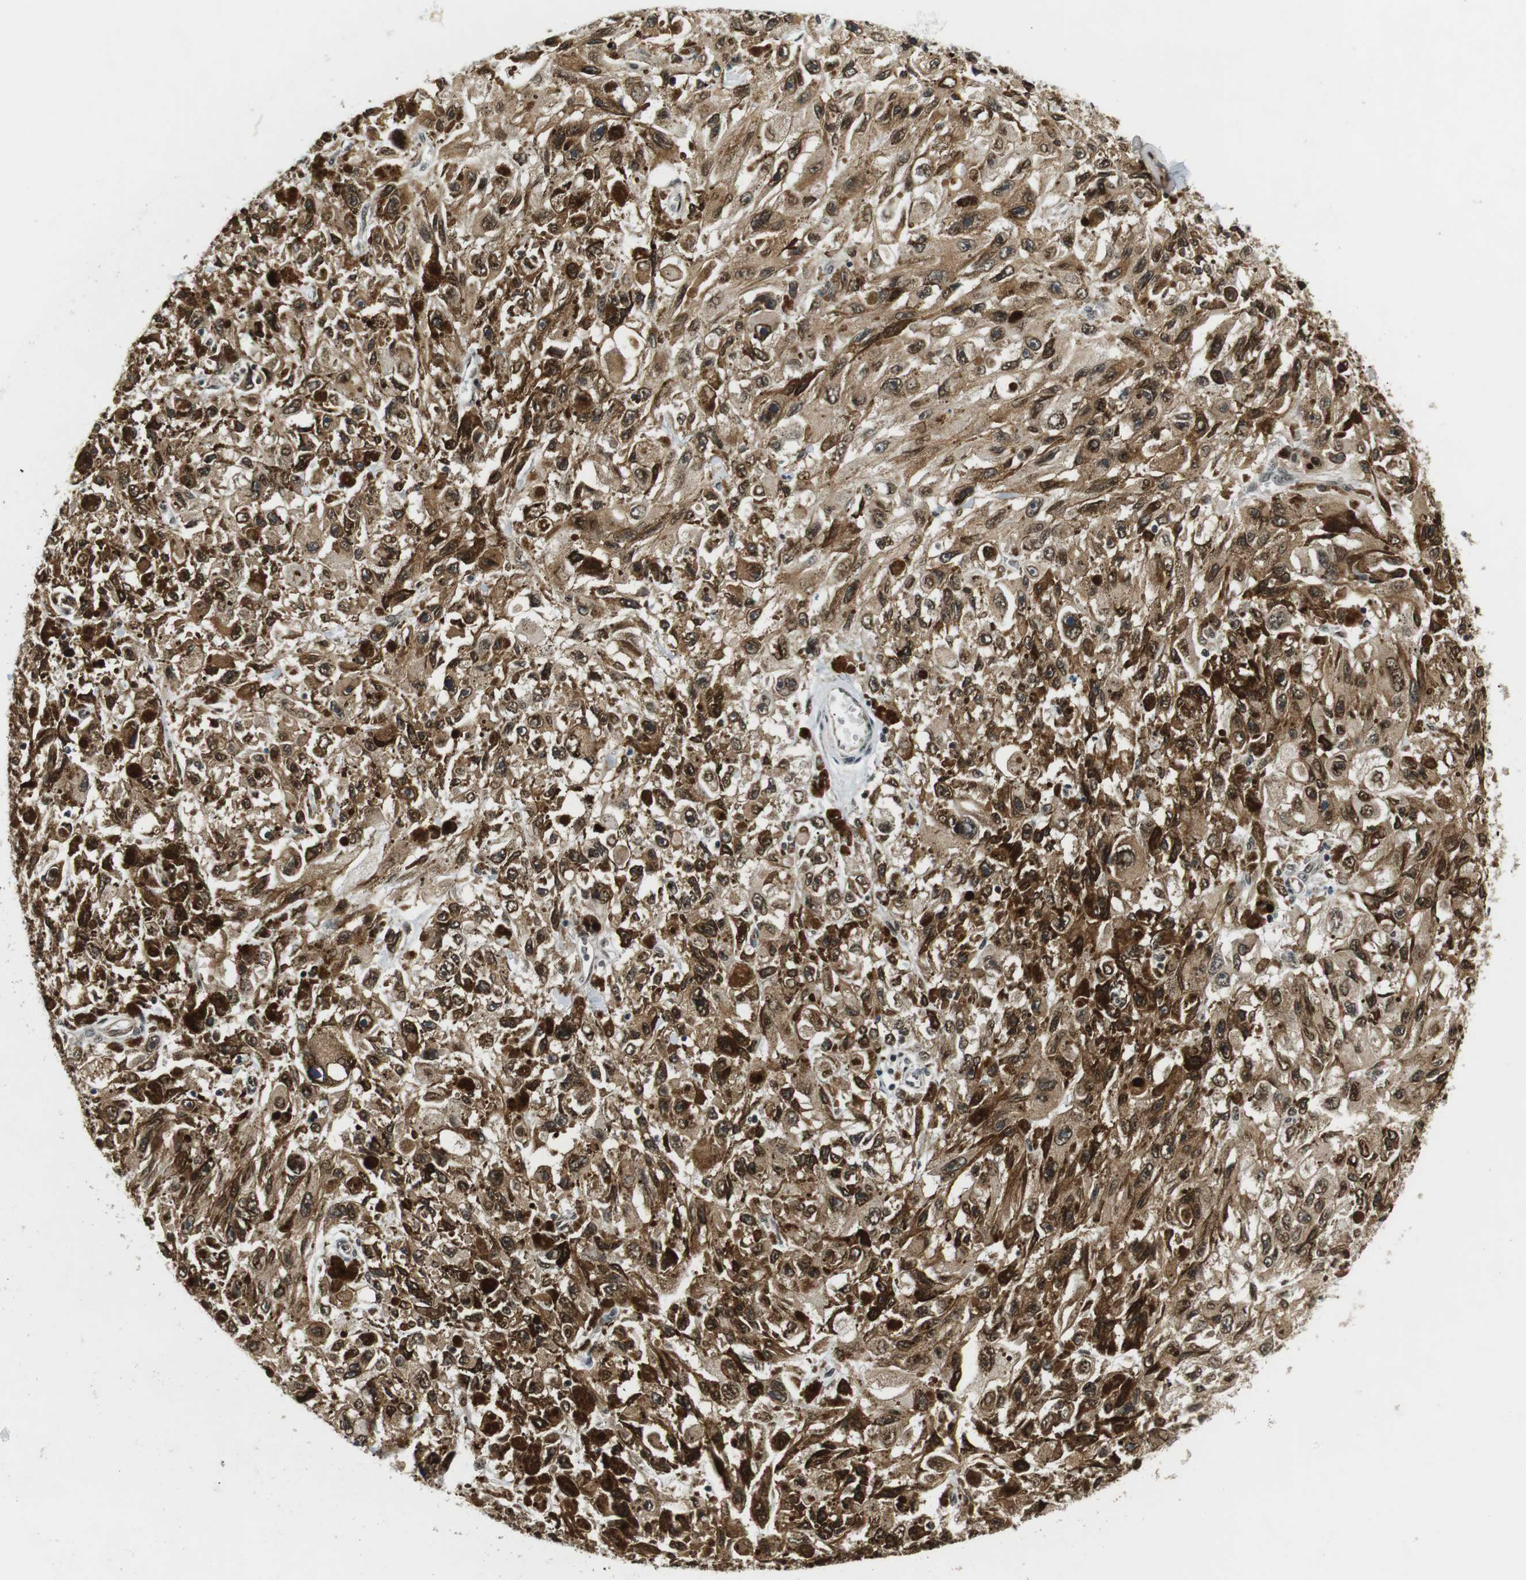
{"staining": {"intensity": "moderate", "quantity": ">75%", "location": "cytoplasmic/membranous"}, "tissue": "melanoma", "cell_type": "Tumor cells", "image_type": "cancer", "snomed": [{"axis": "morphology", "description": "Malignant melanoma, NOS"}, {"axis": "topography", "description": "Skin"}], "caption": "The image displays immunohistochemical staining of malignant melanoma. There is moderate cytoplasmic/membranous staining is identified in approximately >75% of tumor cells. (DAB (3,3'-diaminobenzidine) IHC, brown staining for protein, blue staining for nuclei).", "gene": "CSNK2B", "patient": {"sex": "female", "age": 104}}